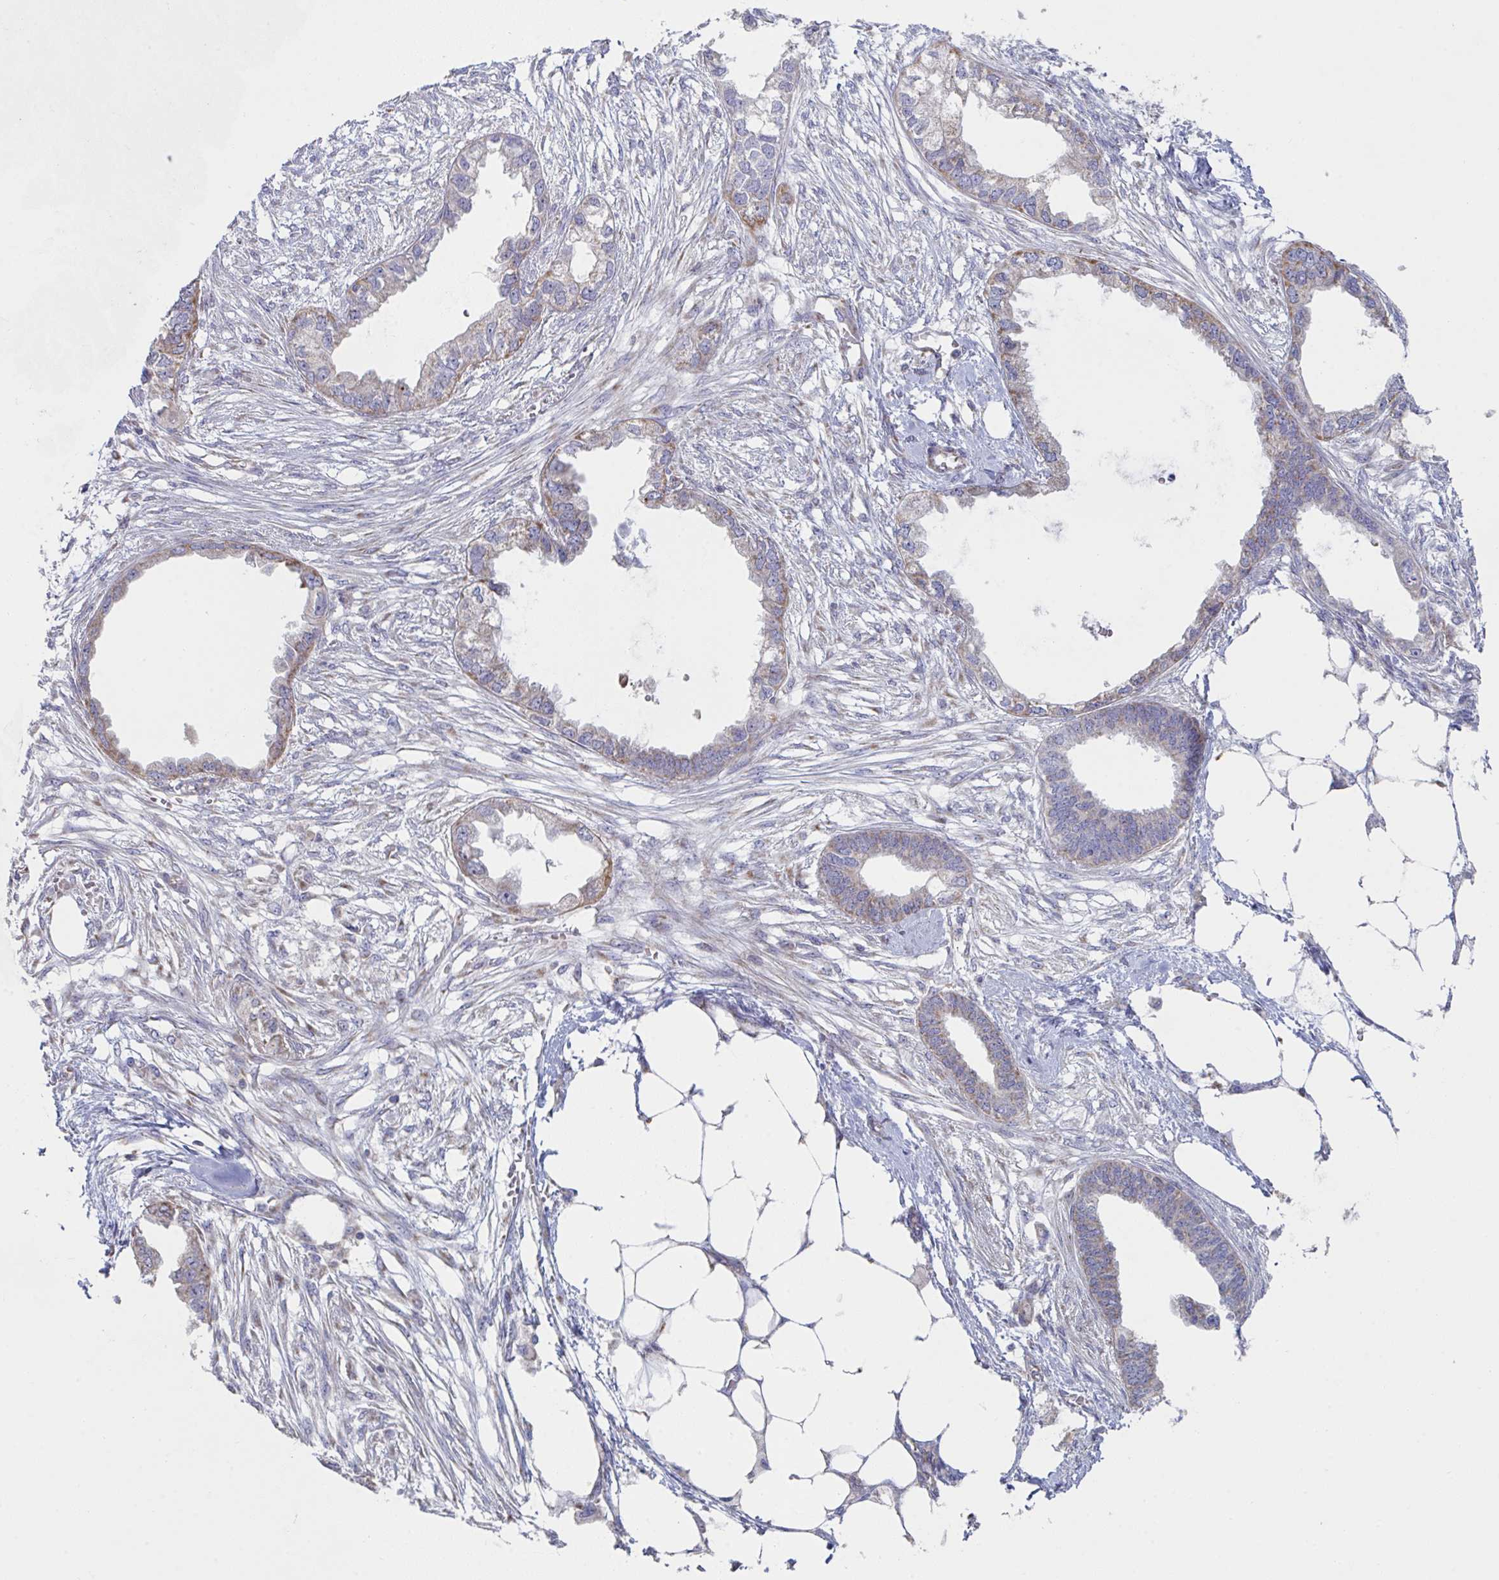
{"staining": {"intensity": "weak", "quantity": "25%-75%", "location": "cytoplasmic/membranous"}, "tissue": "endometrial cancer", "cell_type": "Tumor cells", "image_type": "cancer", "snomed": [{"axis": "morphology", "description": "Adenocarcinoma, NOS"}, {"axis": "morphology", "description": "Adenocarcinoma, metastatic, NOS"}, {"axis": "topography", "description": "Adipose tissue"}, {"axis": "topography", "description": "Endometrium"}], "caption": "High-power microscopy captured an immunohistochemistry histopathology image of metastatic adenocarcinoma (endometrial), revealing weak cytoplasmic/membranous staining in about 25%-75% of tumor cells. Immunohistochemistry stains the protein of interest in brown and the nuclei are stained blue.", "gene": "NDUFA7", "patient": {"sex": "female", "age": 67}}